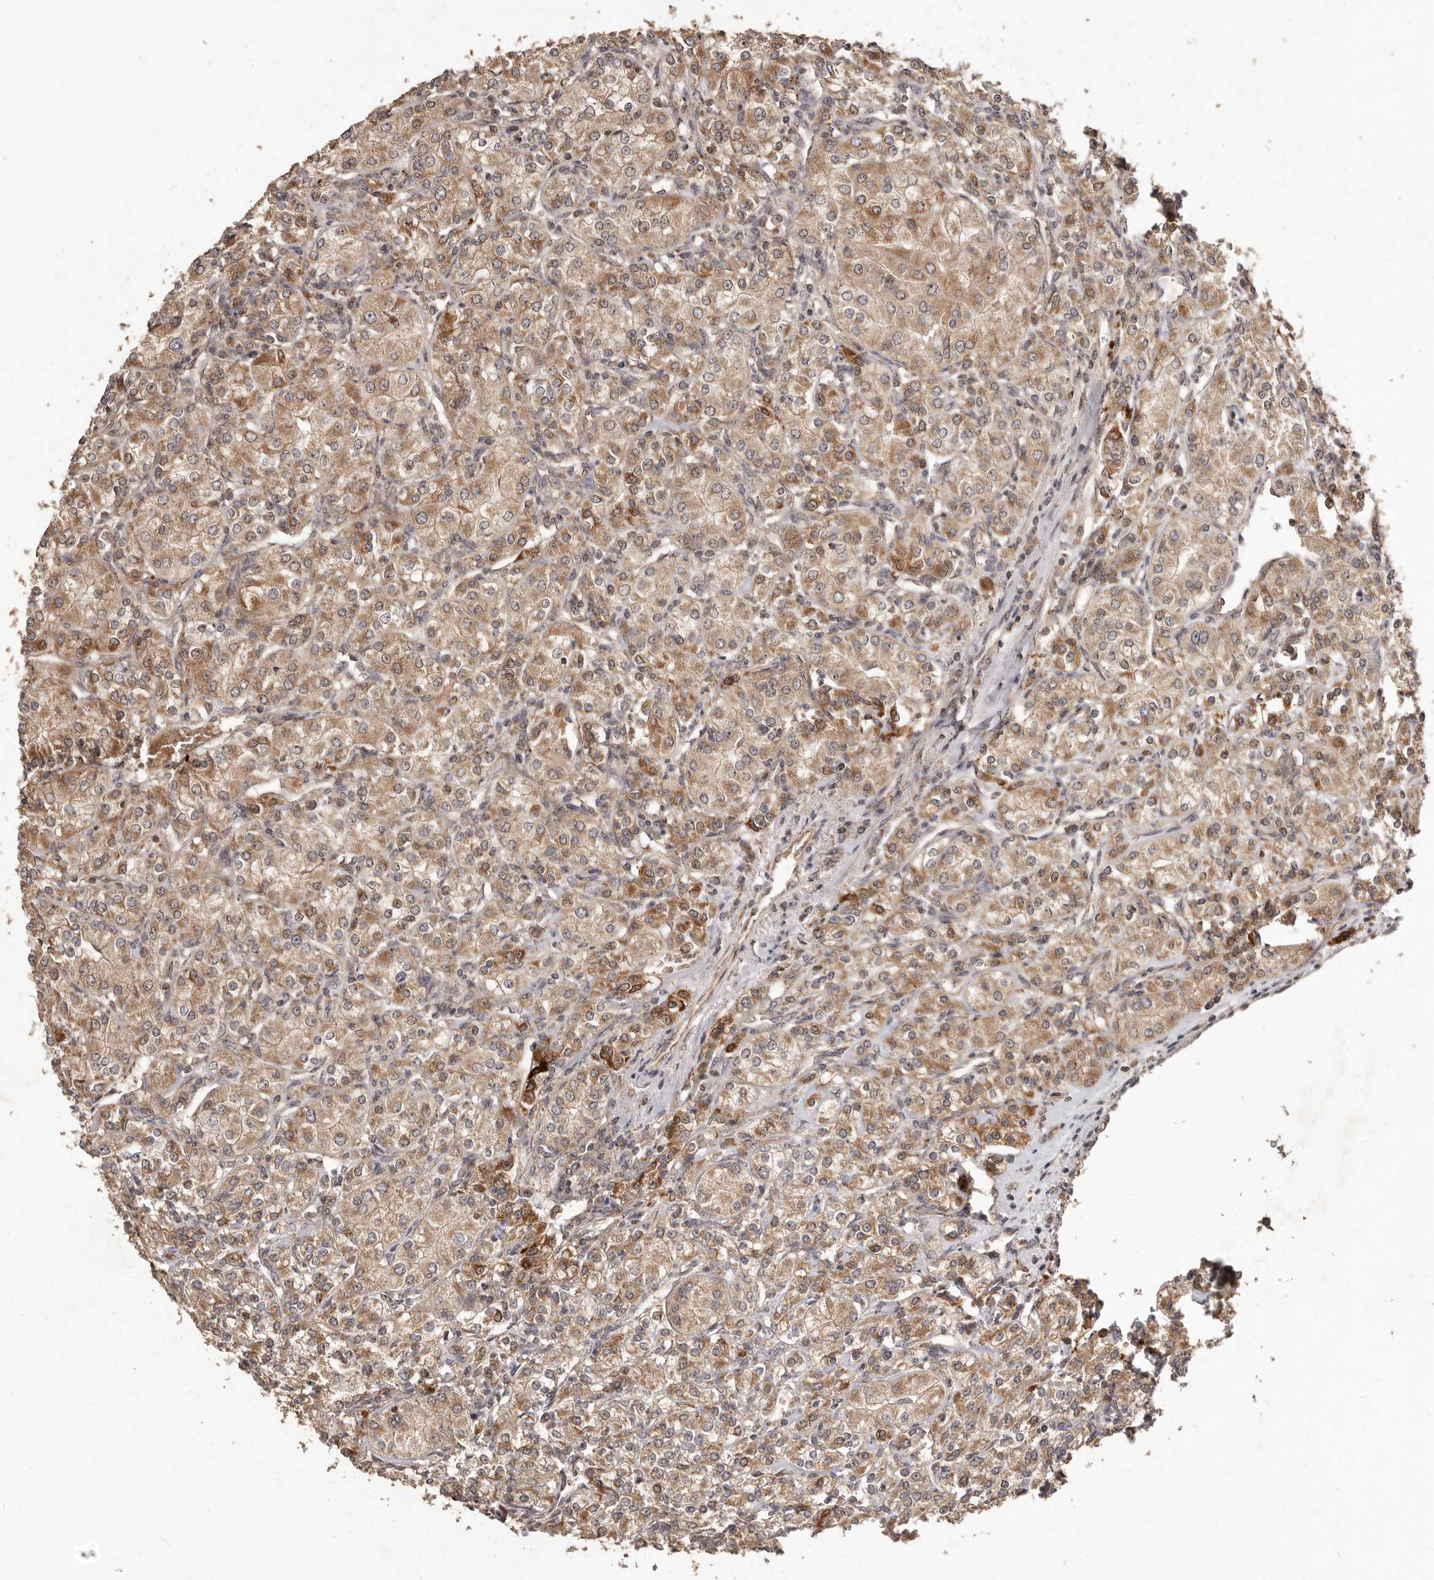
{"staining": {"intensity": "moderate", "quantity": ">75%", "location": "cytoplasmic/membranous"}, "tissue": "renal cancer", "cell_type": "Tumor cells", "image_type": "cancer", "snomed": [{"axis": "morphology", "description": "Adenocarcinoma, NOS"}, {"axis": "topography", "description": "Kidney"}], "caption": "Moderate cytoplasmic/membranous staining for a protein is appreciated in approximately >75% of tumor cells of renal cancer (adenocarcinoma) using immunohistochemistry.", "gene": "PLOD2", "patient": {"sex": "male", "age": 77}}